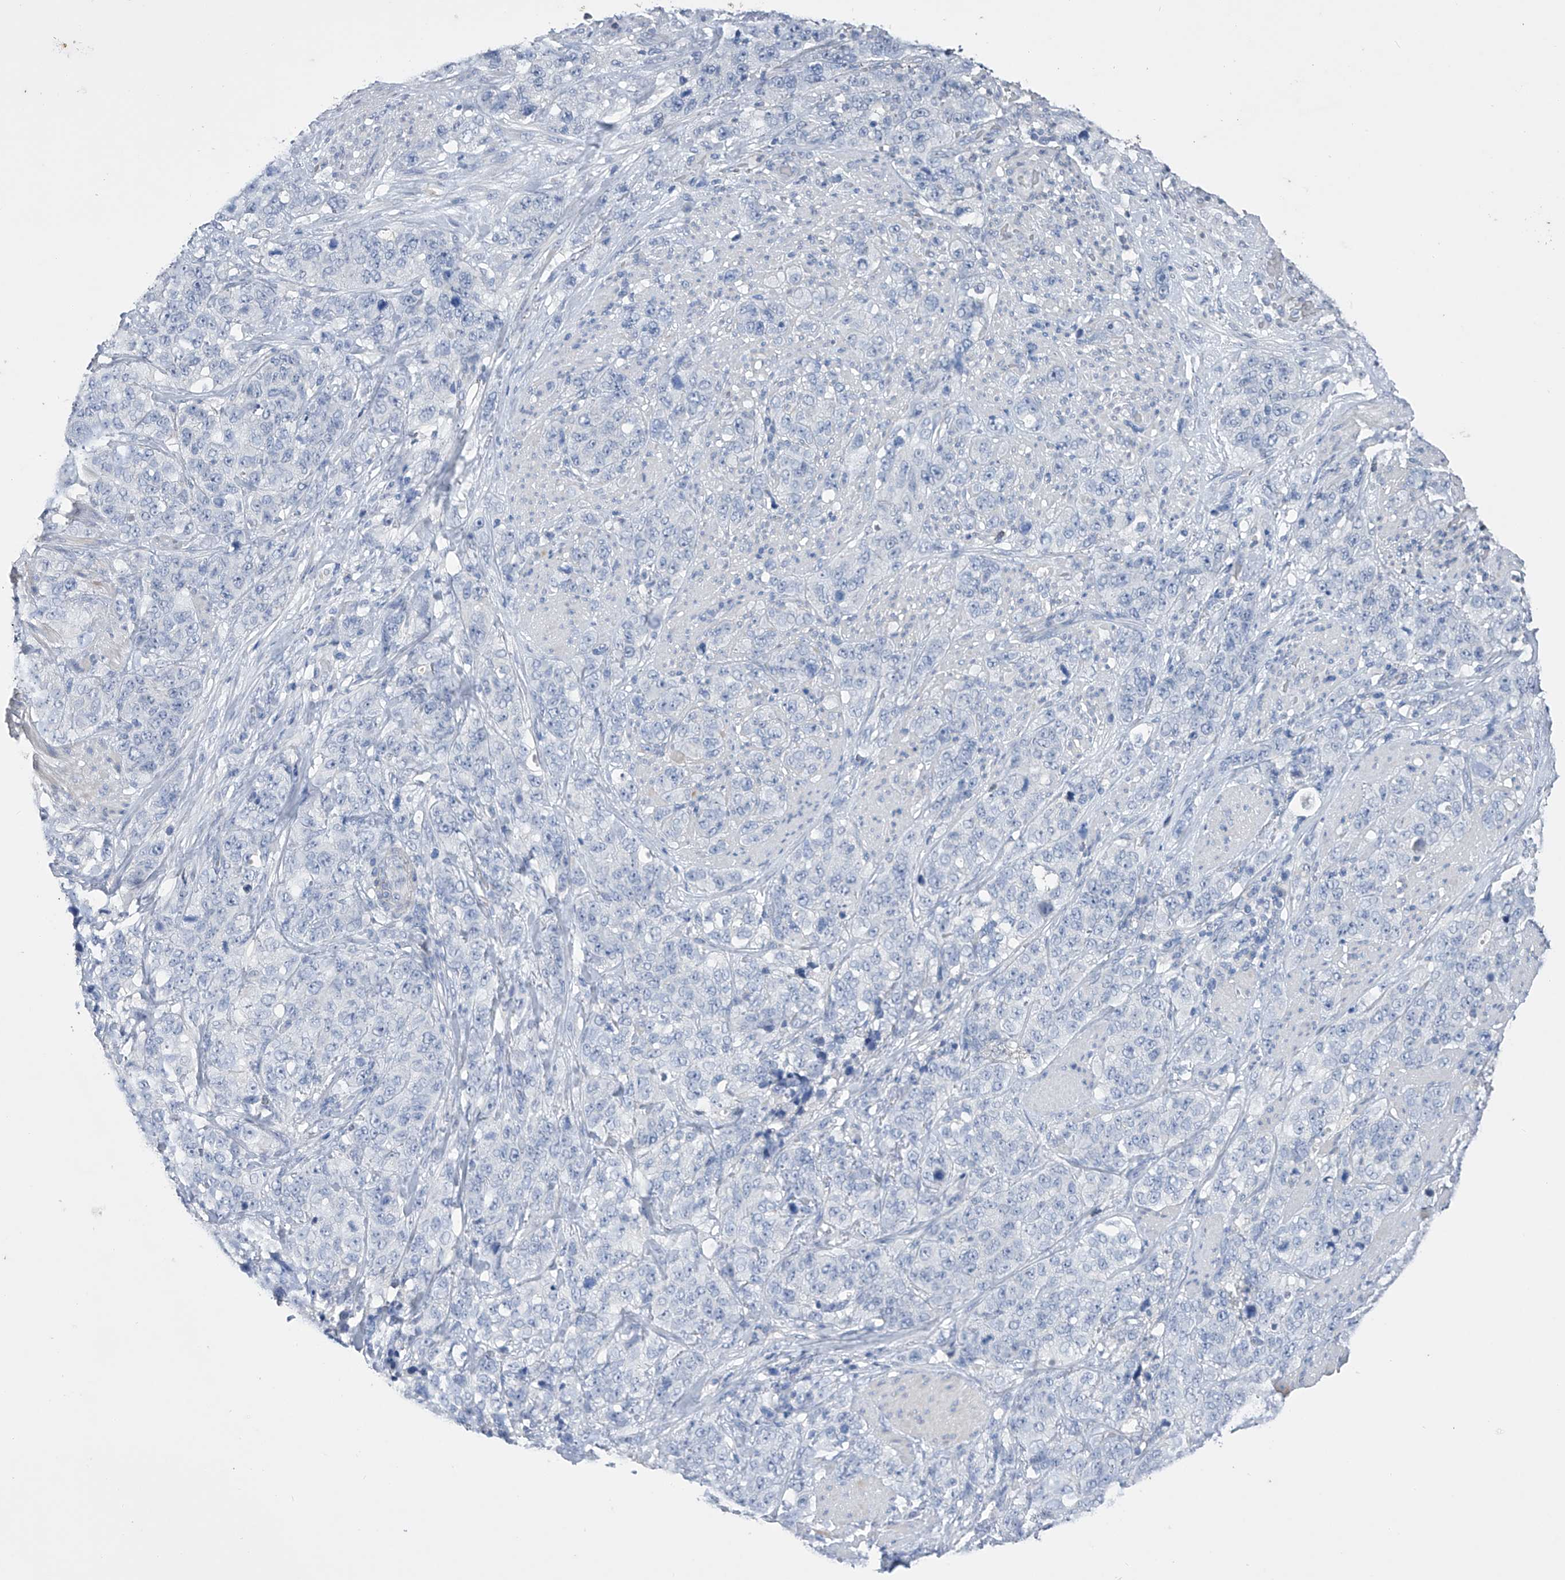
{"staining": {"intensity": "negative", "quantity": "none", "location": "none"}, "tissue": "stomach cancer", "cell_type": "Tumor cells", "image_type": "cancer", "snomed": [{"axis": "morphology", "description": "Adenocarcinoma, NOS"}, {"axis": "topography", "description": "Stomach"}], "caption": "Tumor cells show no significant expression in stomach adenocarcinoma.", "gene": "ADRA1A", "patient": {"sex": "male", "age": 48}}